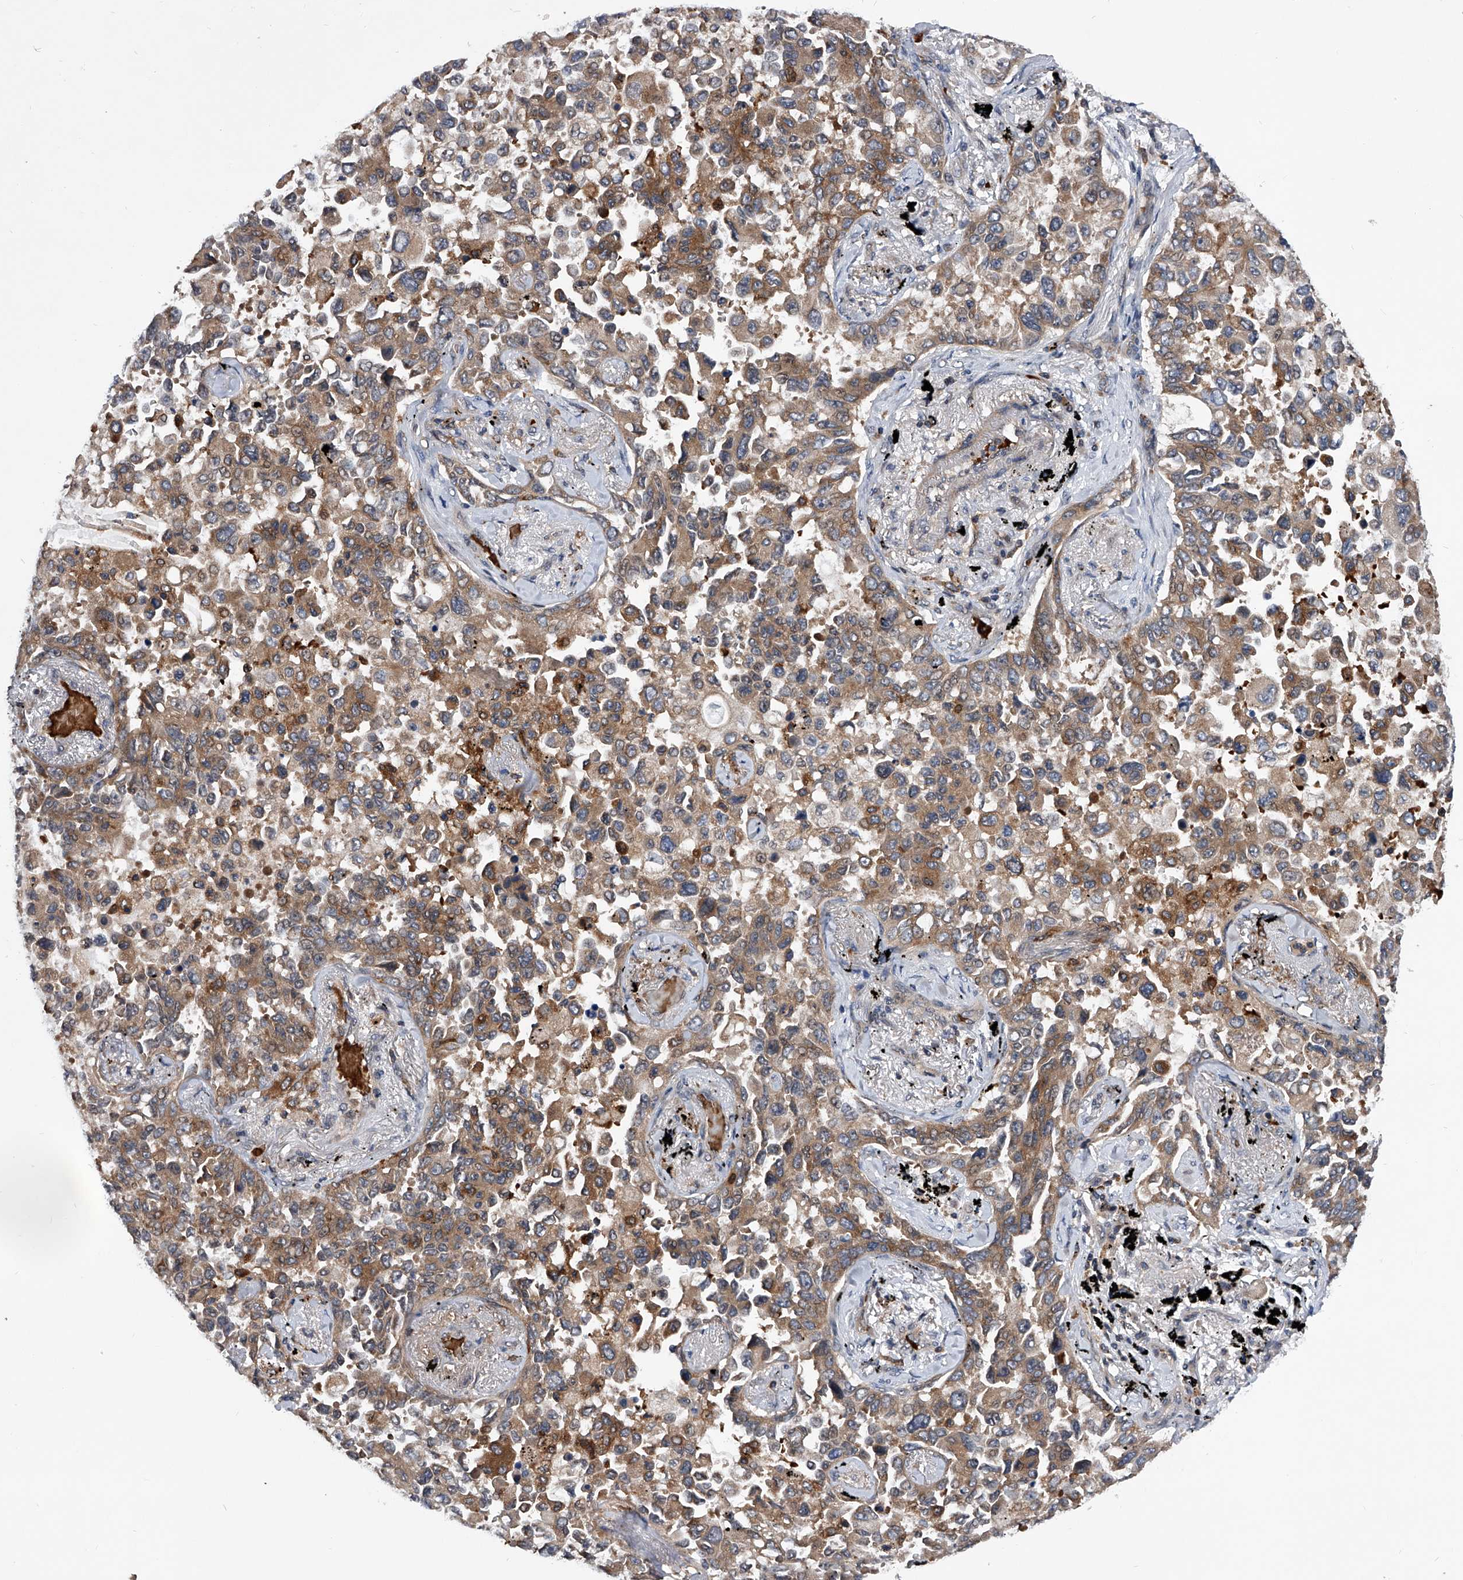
{"staining": {"intensity": "moderate", "quantity": ">75%", "location": "cytoplasmic/membranous"}, "tissue": "lung cancer", "cell_type": "Tumor cells", "image_type": "cancer", "snomed": [{"axis": "morphology", "description": "Adenocarcinoma, NOS"}, {"axis": "topography", "description": "Lung"}], "caption": "This is an image of immunohistochemistry staining of lung cancer, which shows moderate positivity in the cytoplasmic/membranous of tumor cells.", "gene": "ZNF30", "patient": {"sex": "female", "age": 67}}